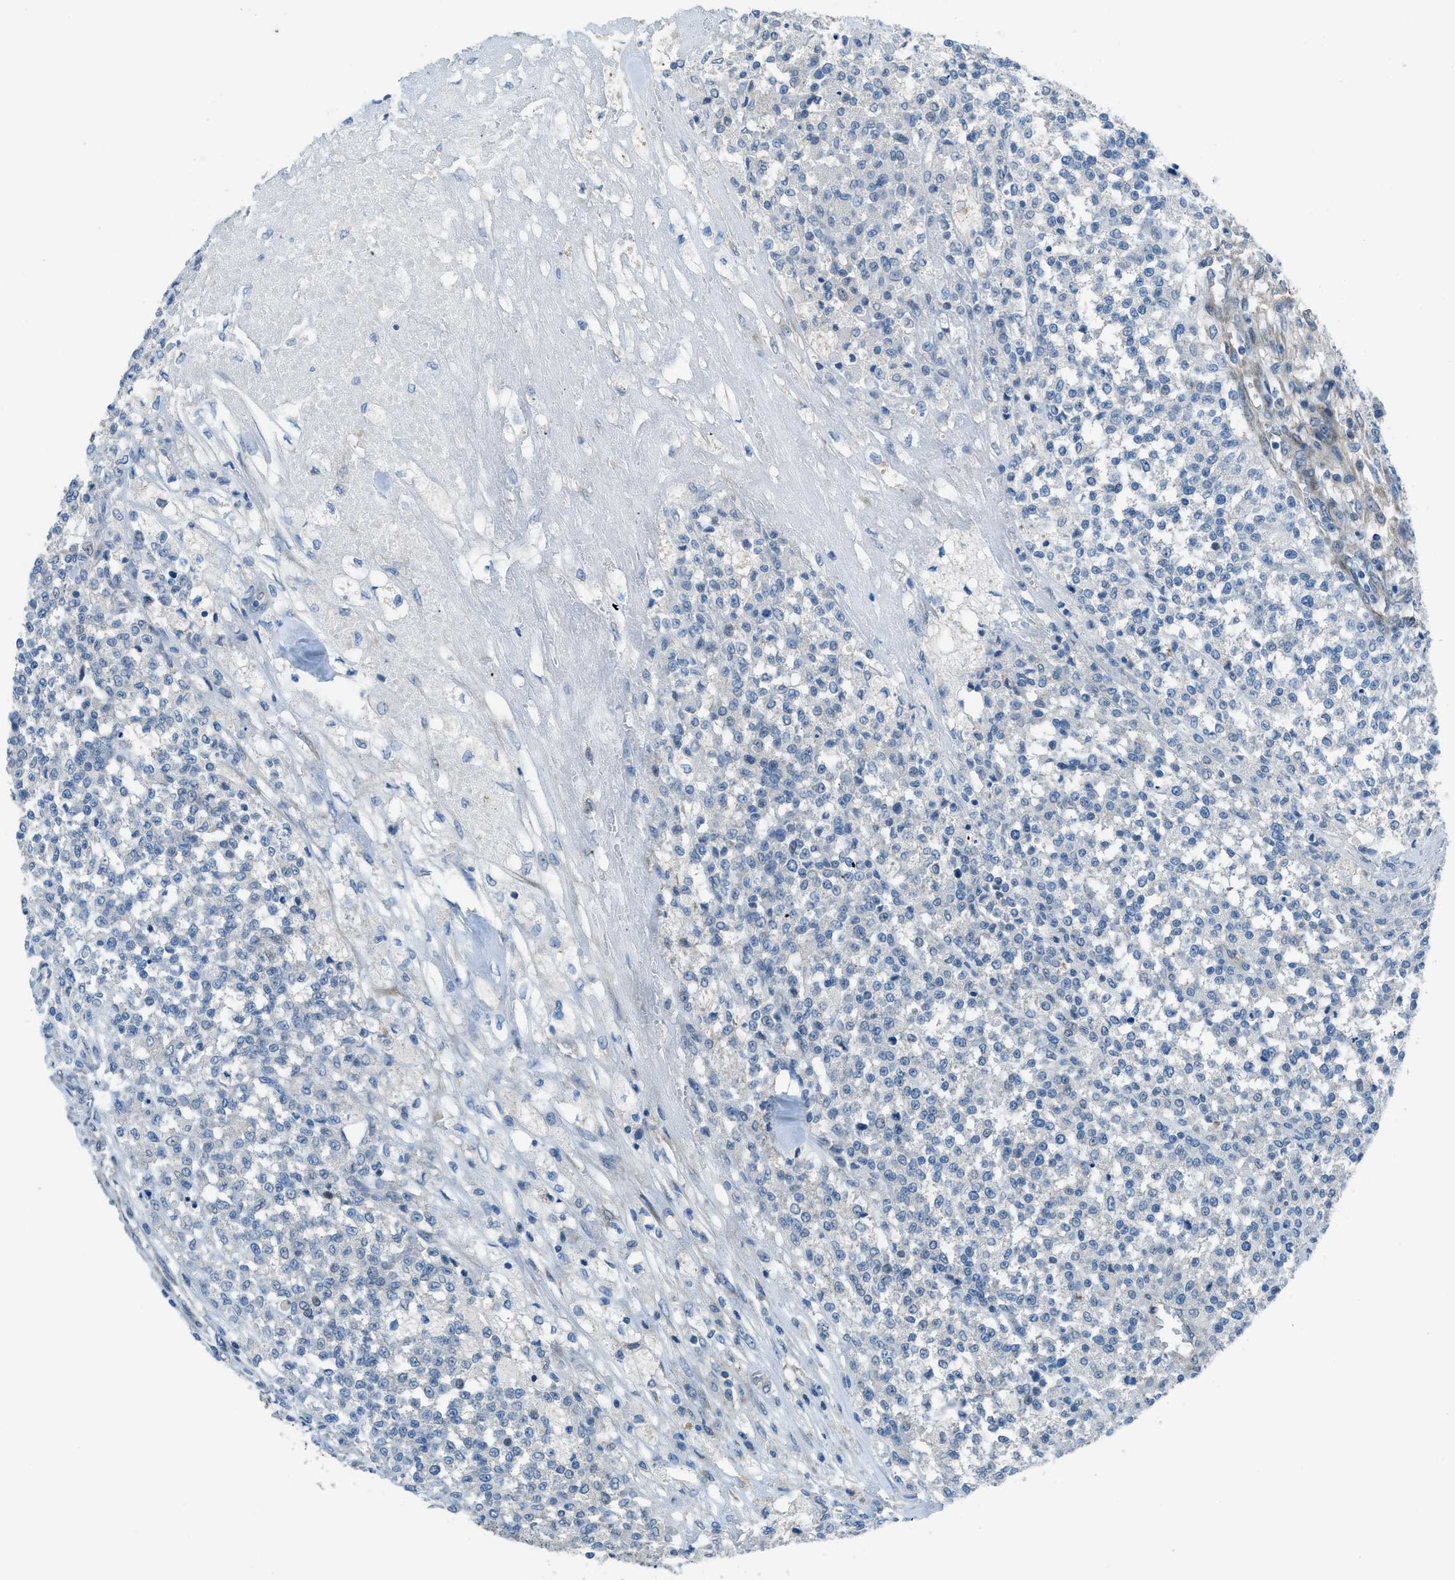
{"staining": {"intensity": "negative", "quantity": "none", "location": "none"}, "tissue": "testis cancer", "cell_type": "Tumor cells", "image_type": "cancer", "snomed": [{"axis": "morphology", "description": "Seminoma, NOS"}, {"axis": "topography", "description": "Testis"}], "caption": "Tumor cells are negative for protein expression in human testis seminoma. The staining is performed using DAB (3,3'-diaminobenzidine) brown chromogen with nuclei counter-stained in using hematoxylin.", "gene": "PRKN", "patient": {"sex": "male", "age": 59}}